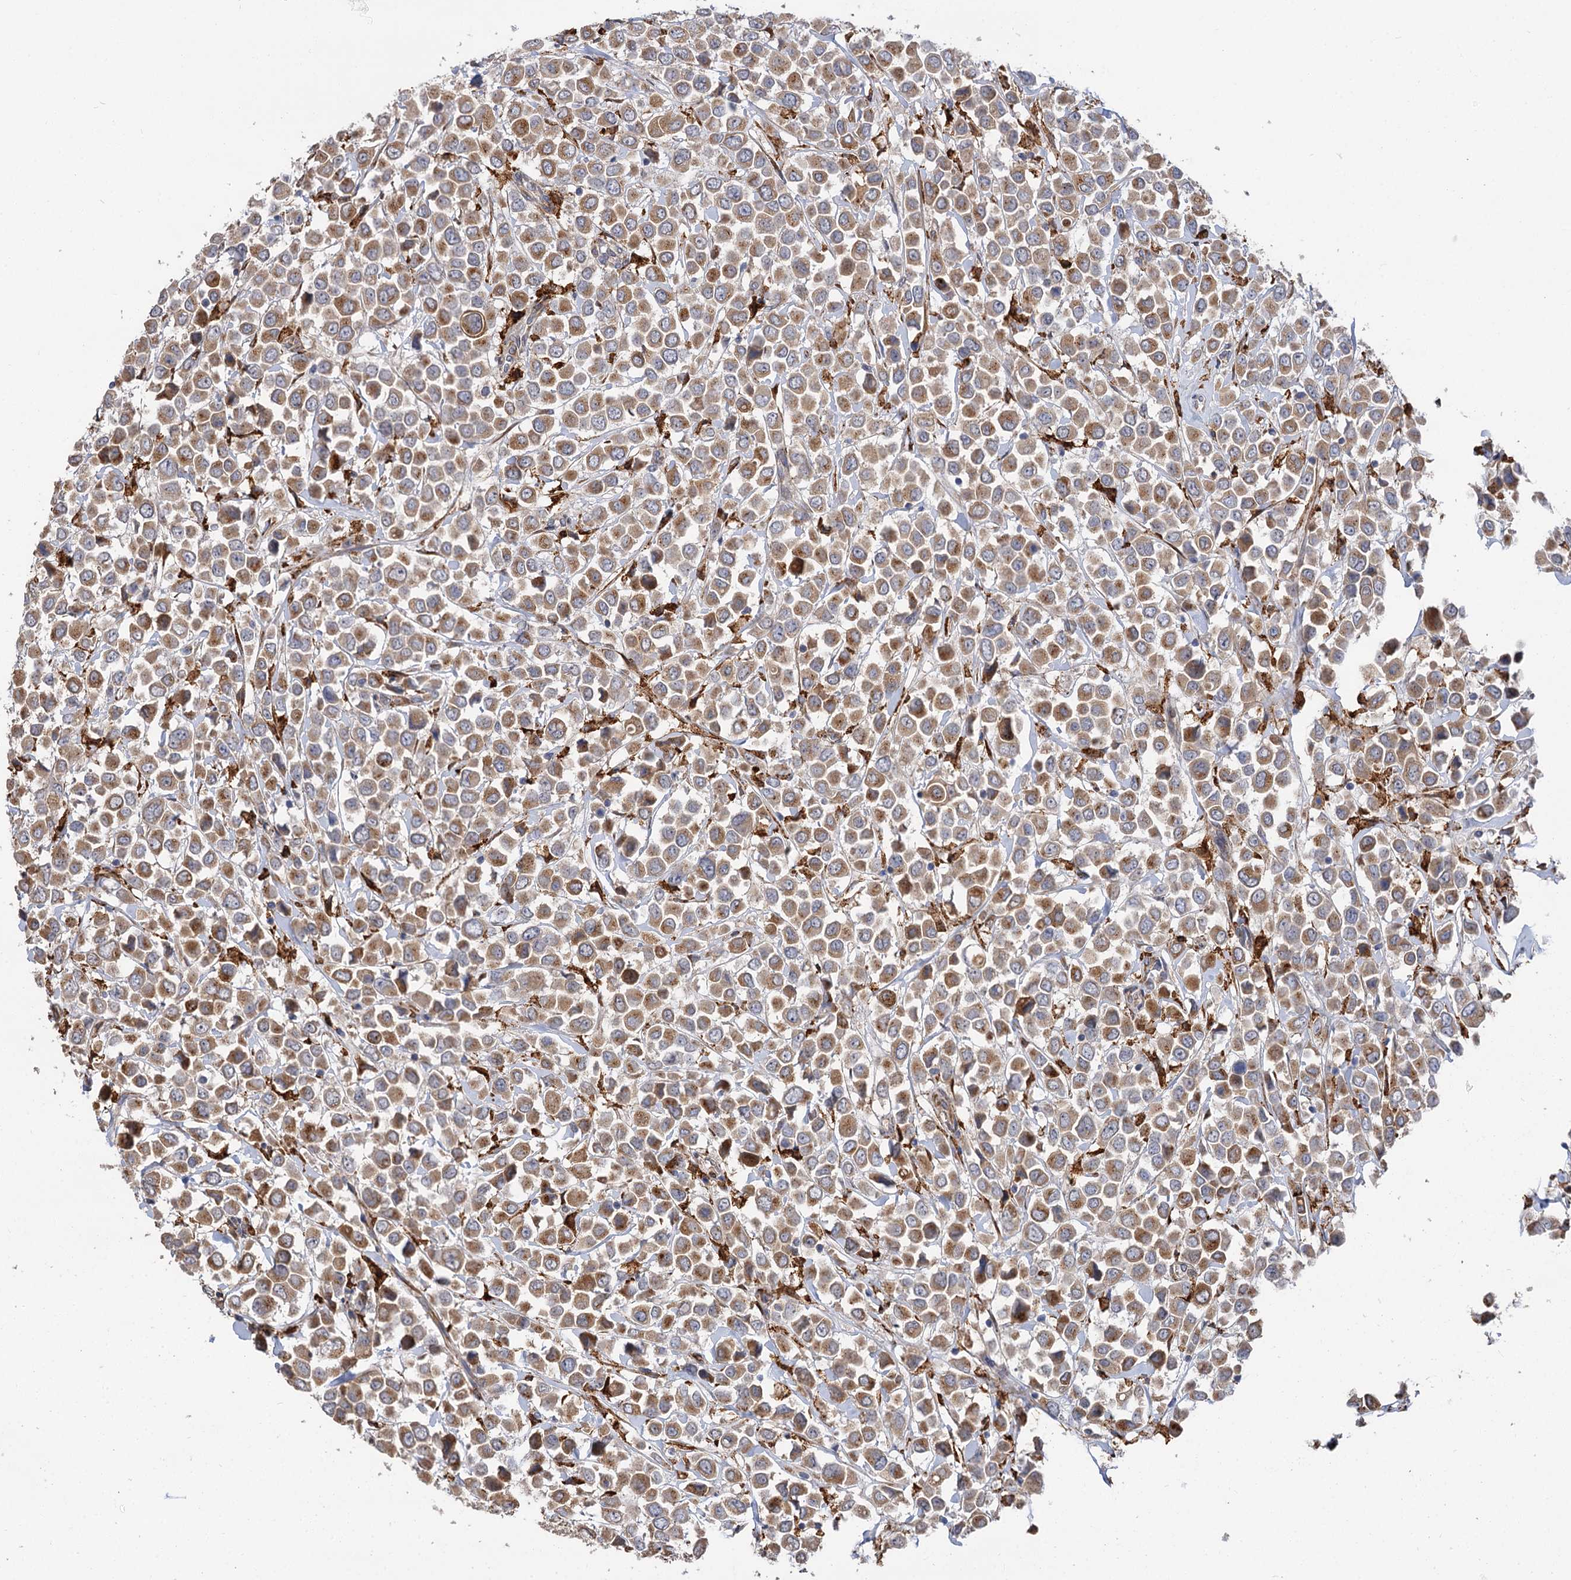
{"staining": {"intensity": "moderate", "quantity": ">75%", "location": "cytoplasmic/membranous"}, "tissue": "breast cancer", "cell_type": "Tumor cells", "image_type": "cancer", "snomed": [{"axis": "morphology", "description": "Duct carcinoma"}, {"axis": "topography", "description": "Breast"}], "caption": "Immunohistochemistry (IHC) (DAB (3,3'-diaminobenzidine)) staining of infiltrating ductal carcinoma (breast) exhibits moderate cytoplasmic/membranous protein staining in about >75% of tumor cells.", "gene": "PPIP5K2", "patient": {"sex": "female", "age": 61}}